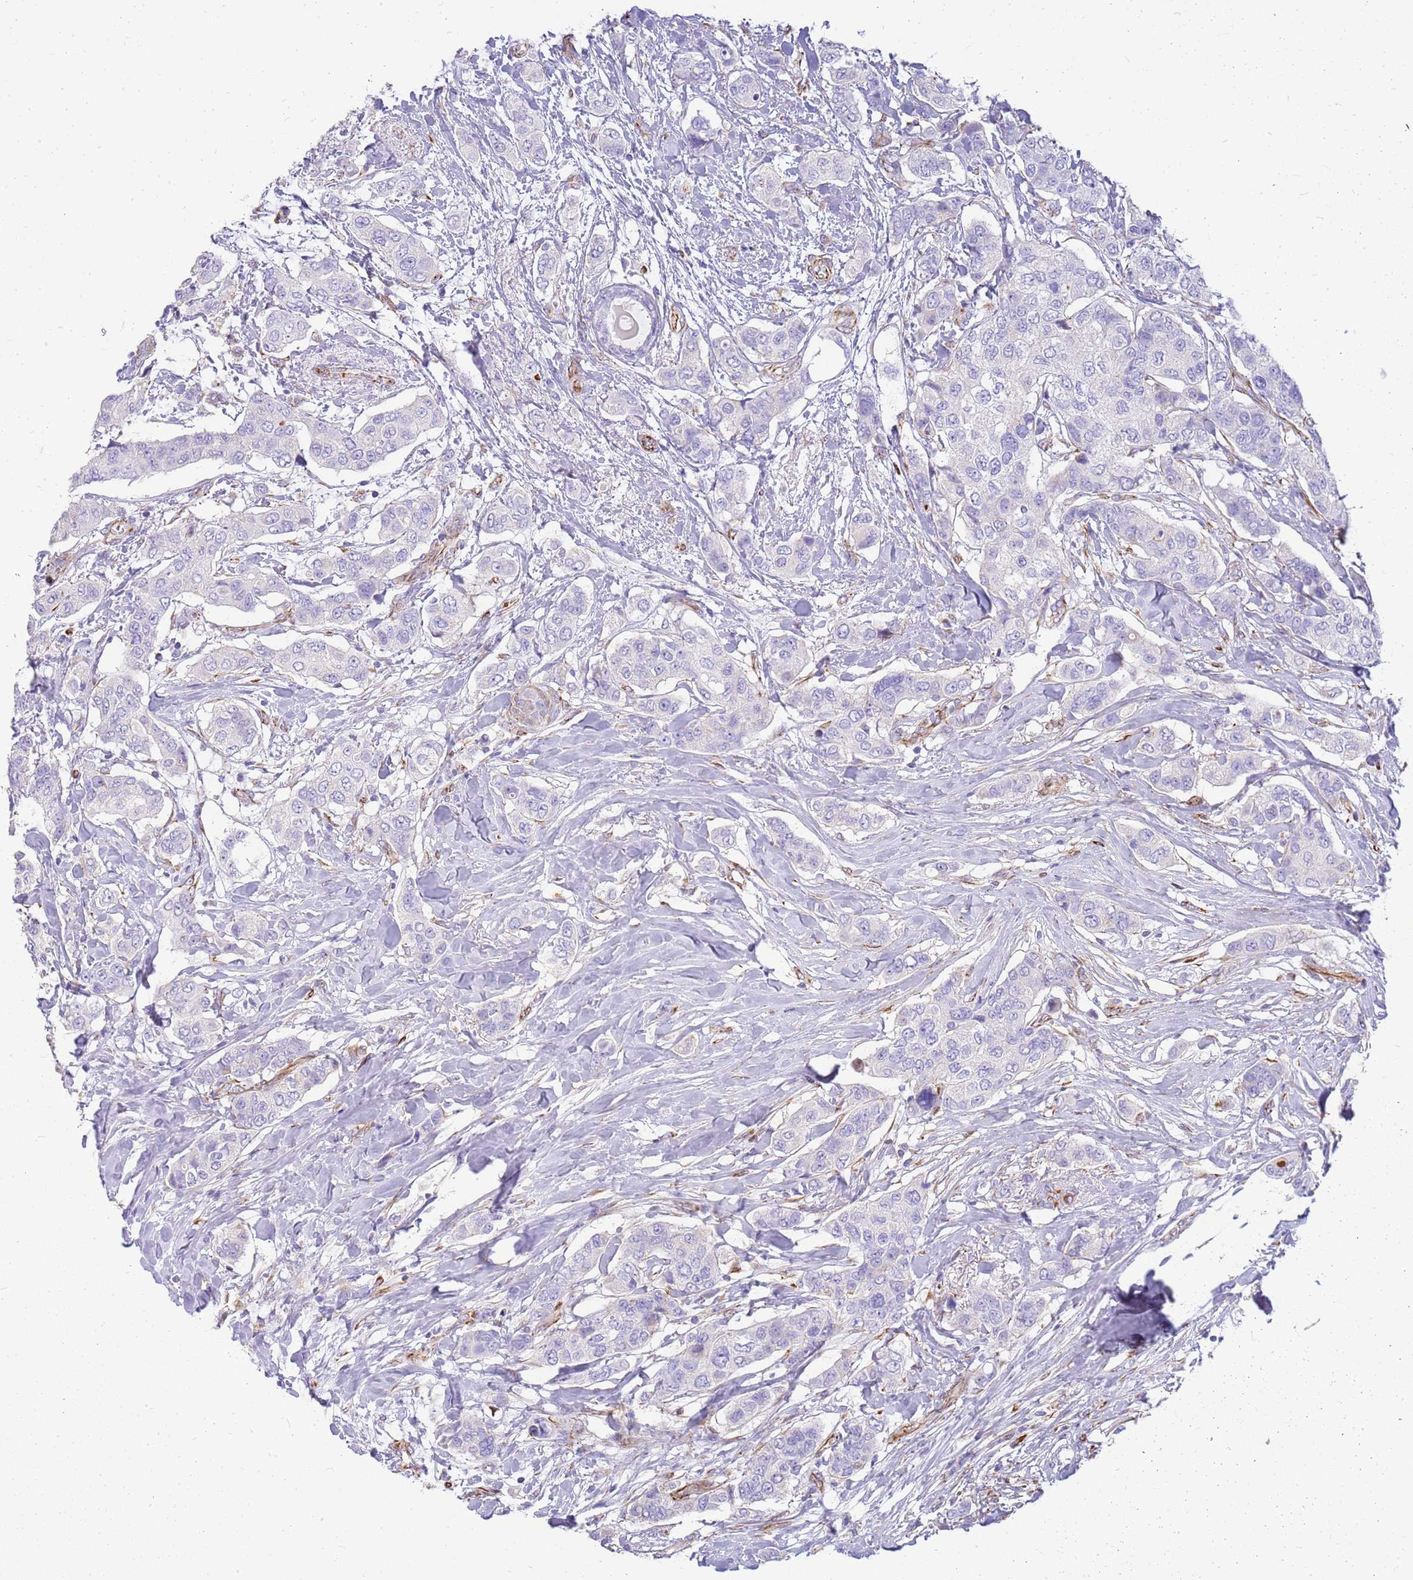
{"staining": {"intensity": "negative", "quantity": "none", "location": "none"}, "tissue": "breast cancer", "cell_type": "Tumor cells", "image_type": "cancer", "snomed": [{"axis": "morphology", "description": "Lobular carcinoma"}, {"axis": "topography", "description": "Breast"}], "caption": "High power microscopy photomicrograph of an immunohistochemistry (IHC) photomicrograph of breast cancer, revealing no significant staining in tumor cells.", "gene": "ZDHHC1", "patient": {"sex": "female", "age": 51}}